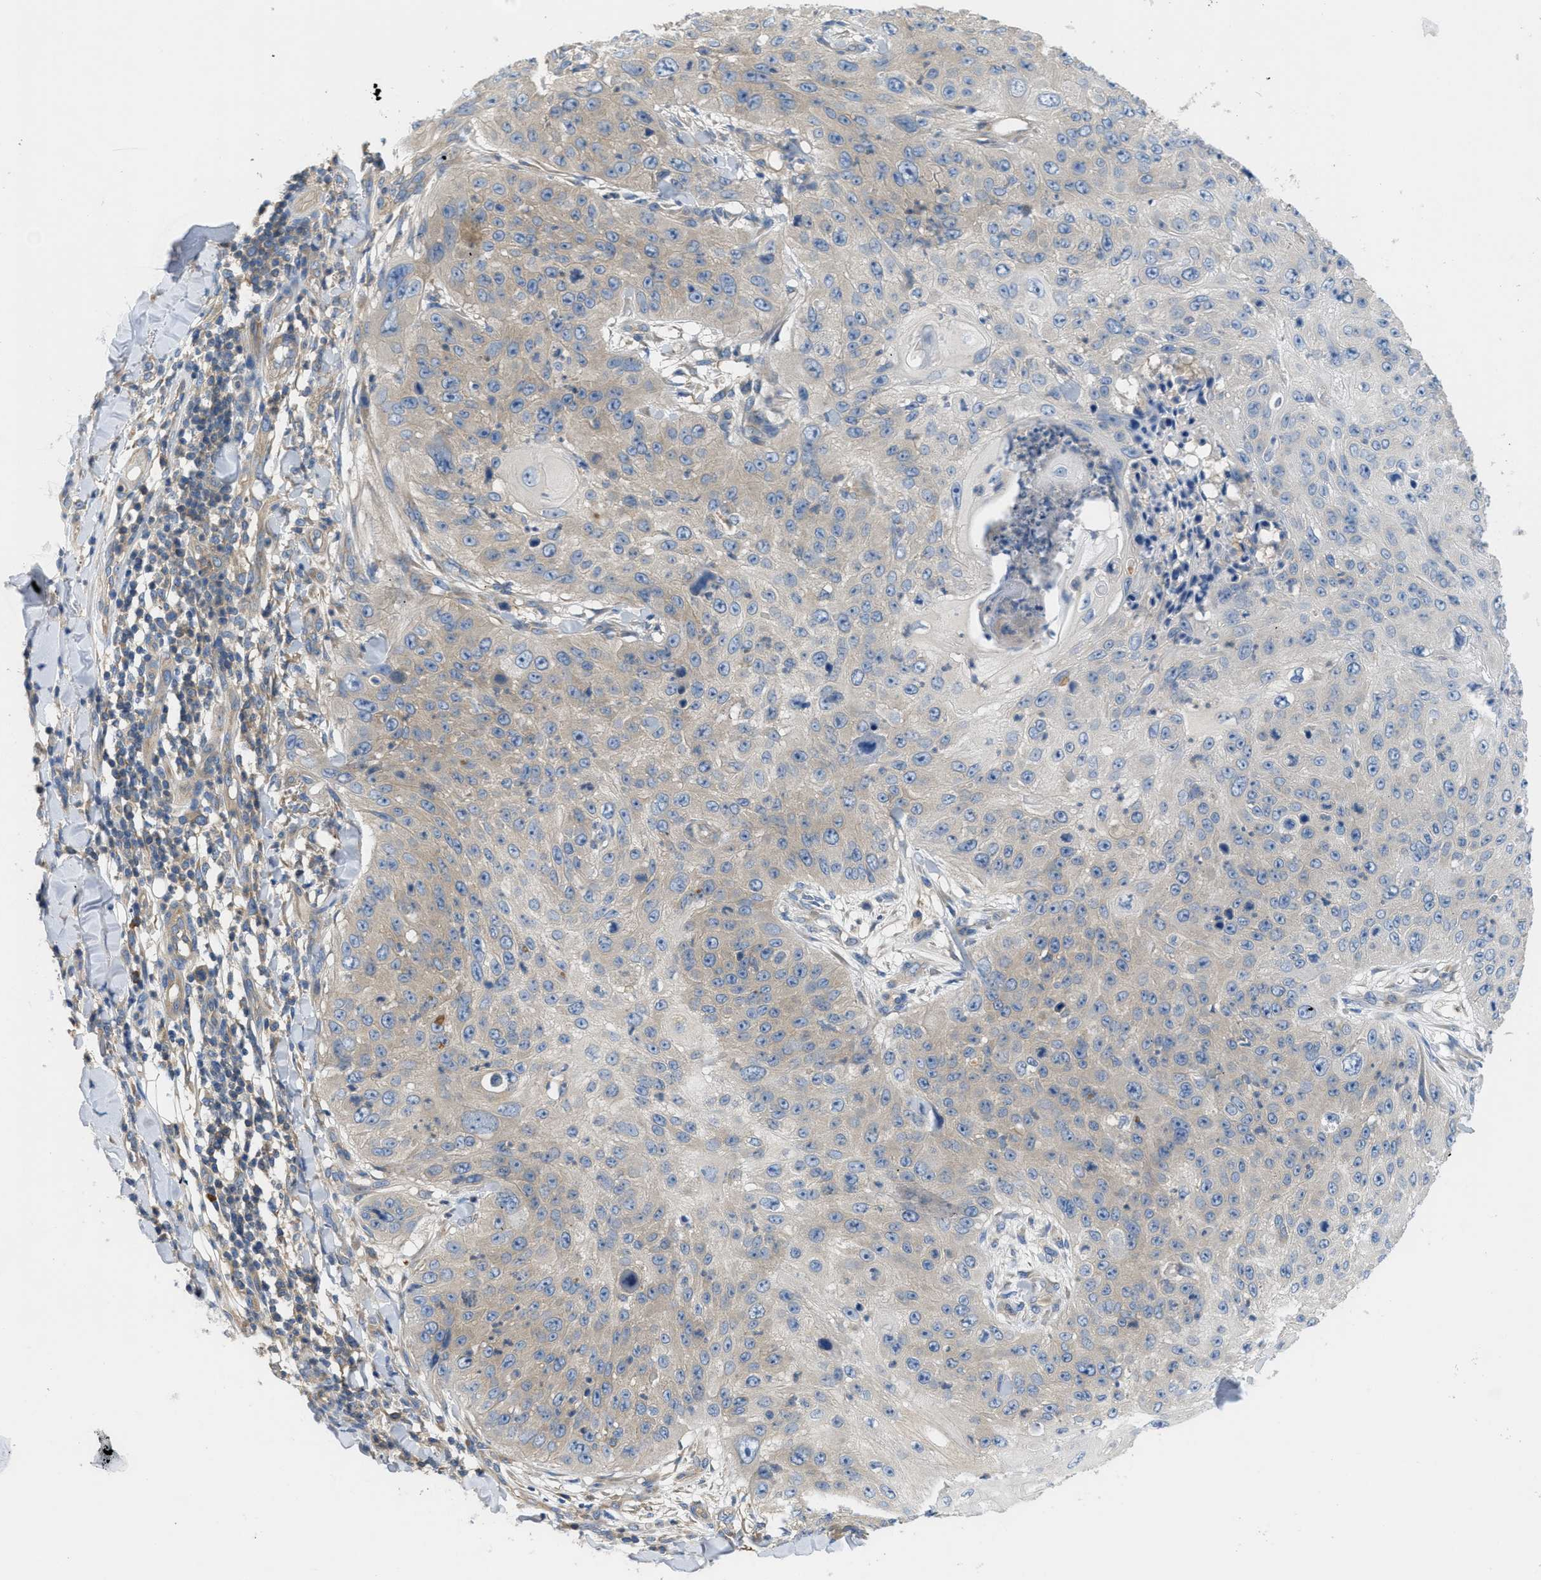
{"staining": {"intensity": "weak", "quantity": "<25%", "location": "cytoplasmic/membranous"}, "tissue": "skin cancer", "cell_type": "Tumor cells", "image_type": "cancer", "snomed": [{"axis": "morphology", "description": "Squamous cell carcinoma, NOS"}, {"axis": "topography", "description": "Skin"}], "caption": "Human skin cancer stained for a protein using immunohistochemistry (IHC) demonstrates no positivity in tumor cells.", "gene": "UBA5", "patient": {"sex": "female", "age": 80}}